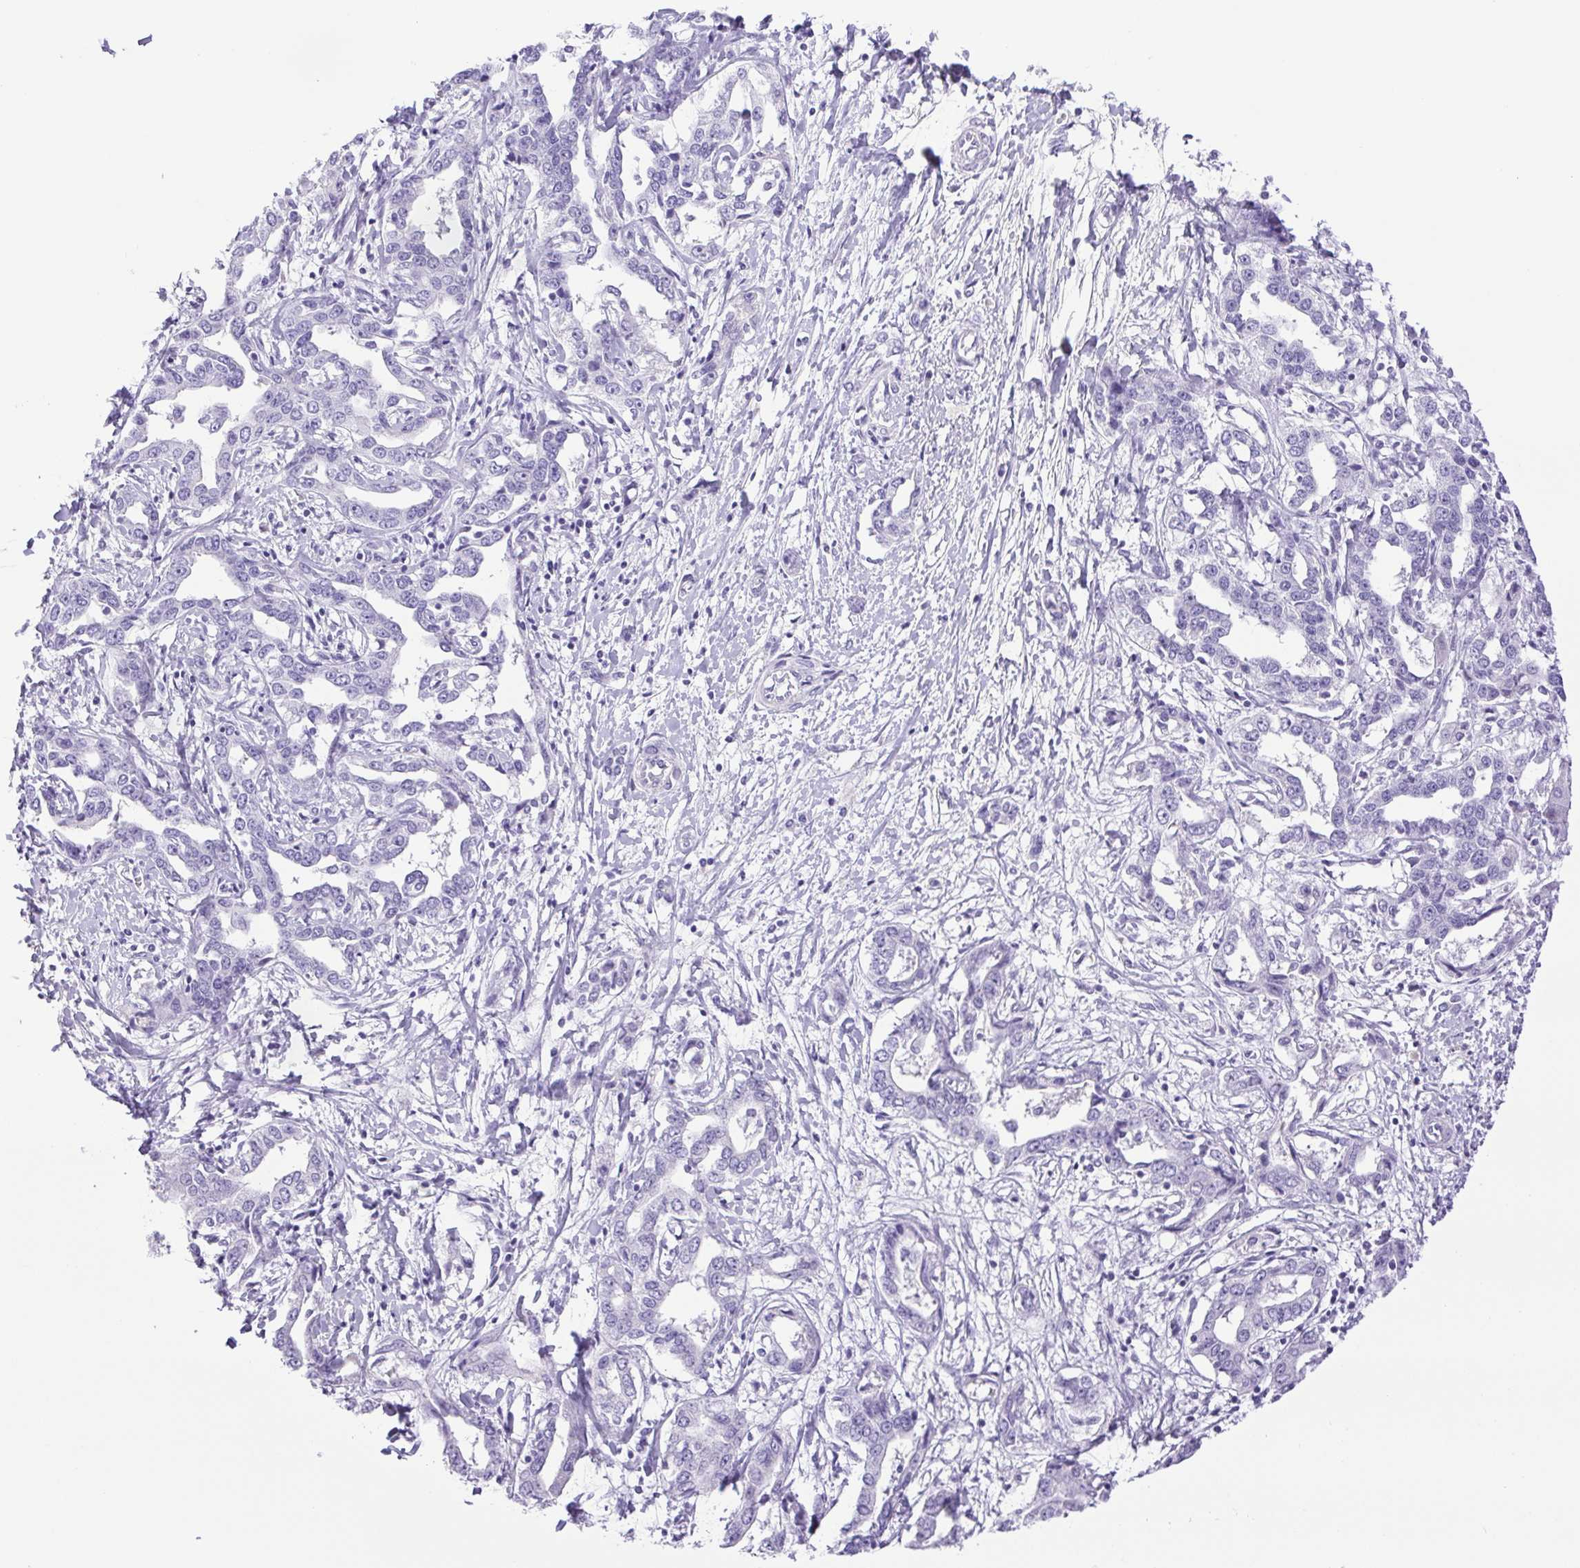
{"staining": {"intensity": "negative", "quantity": "none", "location": "none"}, "tissue": "liver cancer", "cell_type": "Tumor cells", "image_type": "cancer", "snomed": [{"axis": "morphology", "description": "Cholangiocarcinoma"}, {"axis": "topography", "description": "Liver"}], "caption": "Human liver cancer (cholangiocarcinoma) stained for a protein using IHC reveals no positivity in tumor cells.", "gene": "CDSN", "patient": {"sex": "male", "age": 59}}